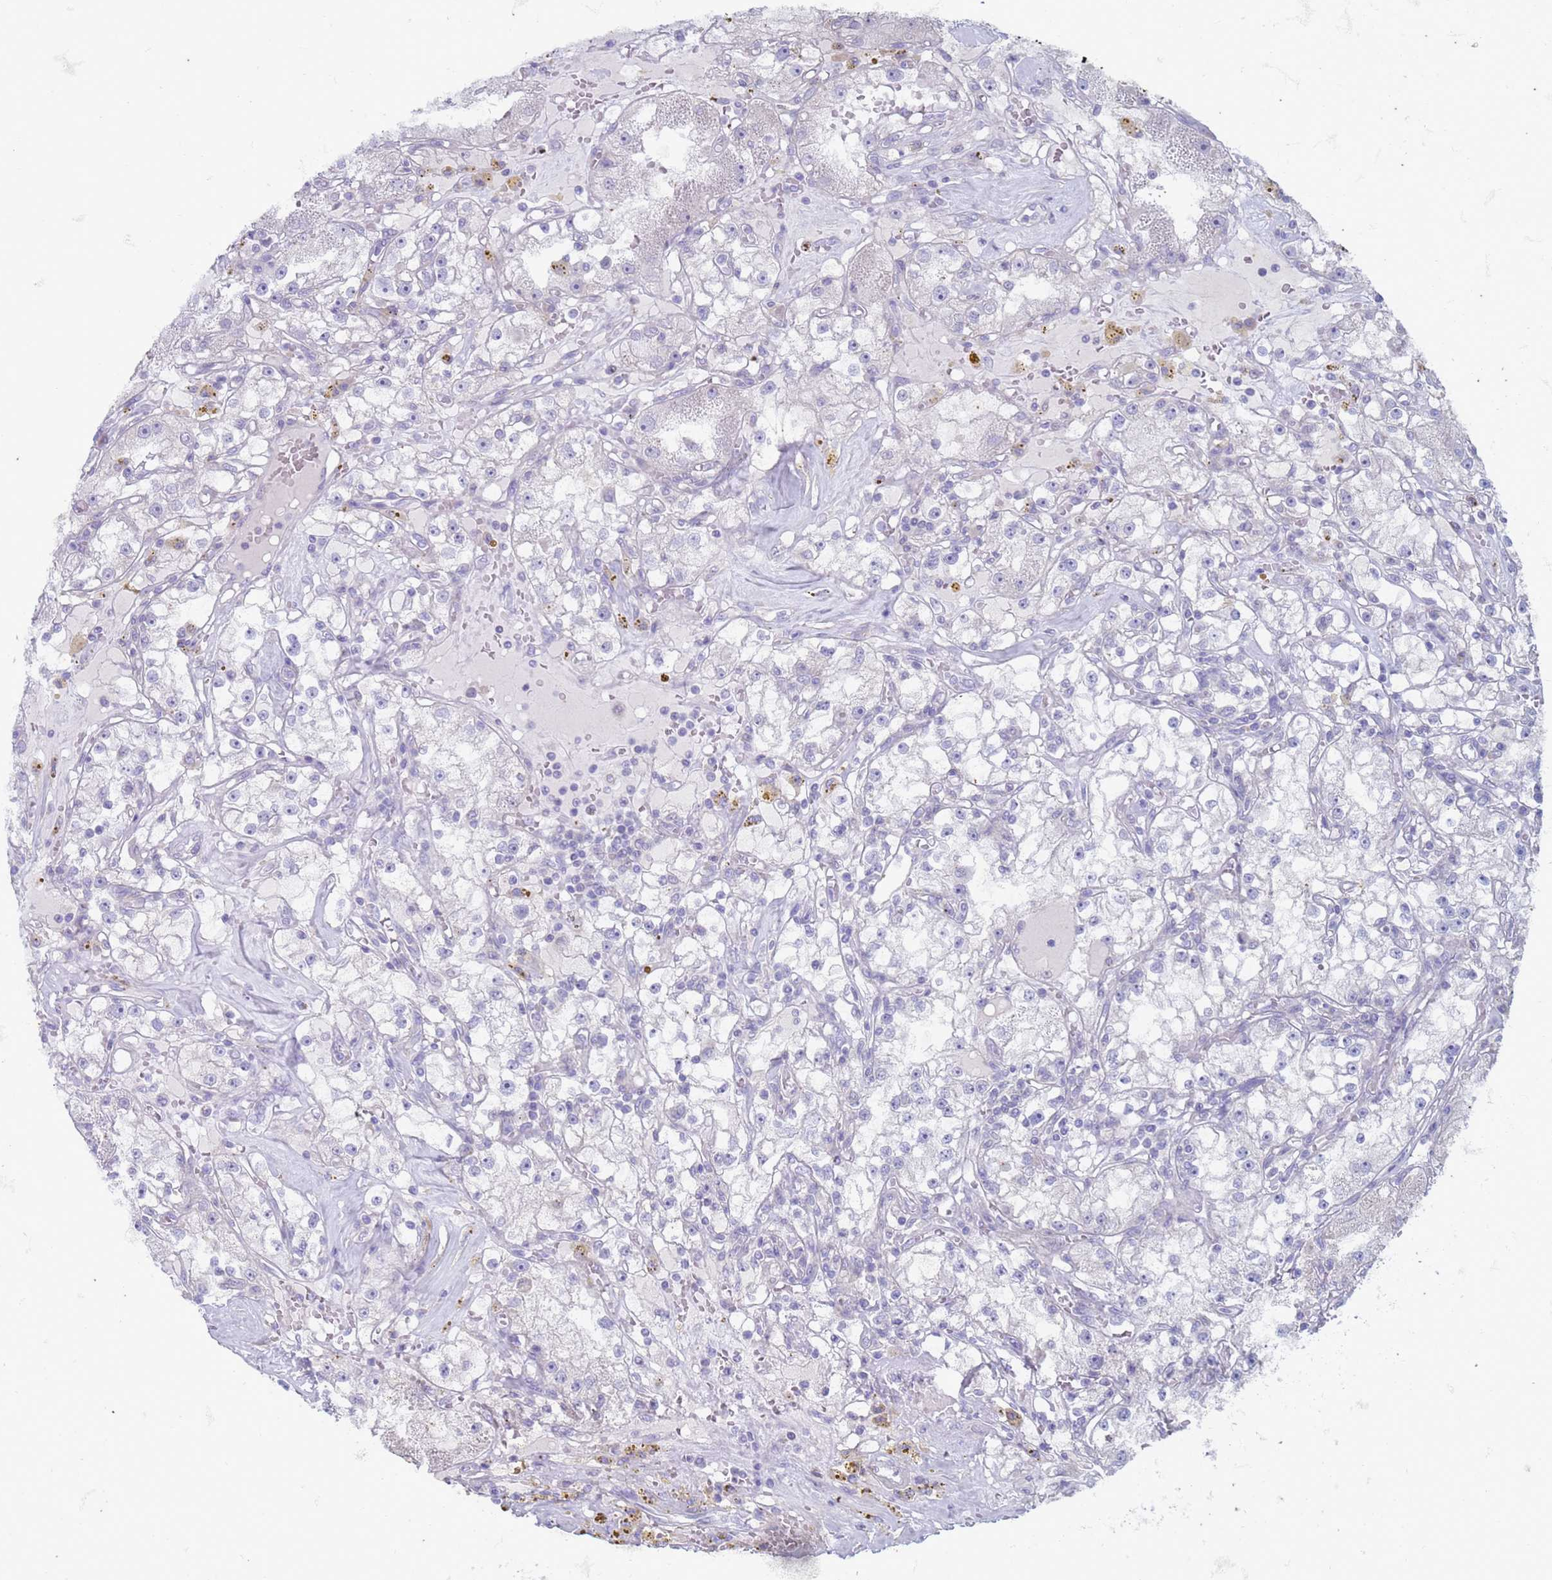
{"staining": {"intensity": "negative", "quantity": "none", "location": "none"}, "tissue": "renal cancer", "cell_type": "Tumor cells", "image_type": "cancer", "snomed": [{"axis": "morphology", "description": "Adenocarcinoma, NOS"}, {"axis": "topography", "description": "Kidney"}], "caption": "This is a image of immunohistochemistry (IHC) staining of renal cancer, which shows no expression in tumor cells.", "gene": "SUCO", "patient": {"sex": "male", "age": 56}}